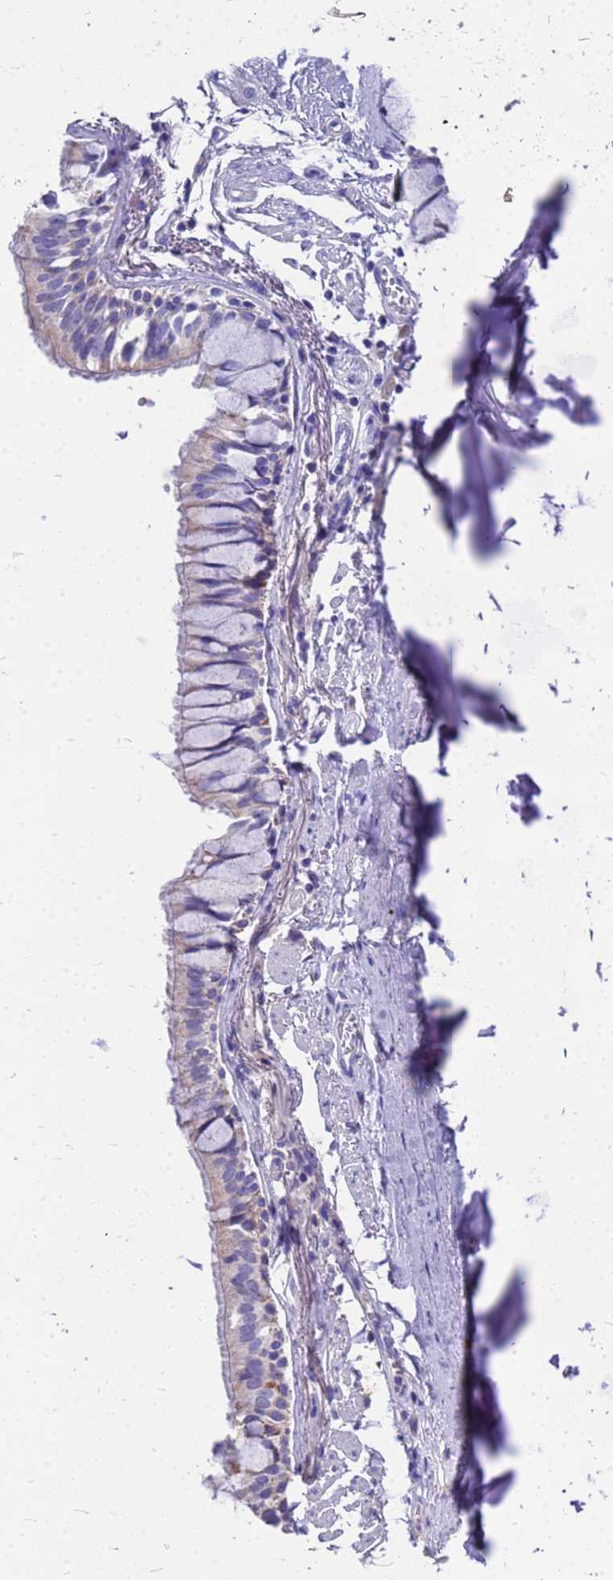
{"staining": {"intensity": "negative", "quantity": "none", "location": "none"}, "tissue": "bronchus", "cell_type": "Respiratory epithelial cells", "image_type": "normal", "snomed": [{"axis": "morphology", "description": "Normal tissue, NOS"}, {"axis": "topography", "description": "Bronchus"}], "caption": "Micrograph shows no protein expression in respiratory epithelial cells of normal bronchus.", "gene": "OR52E2", "patient": {"sex": "male", "age": 70}}